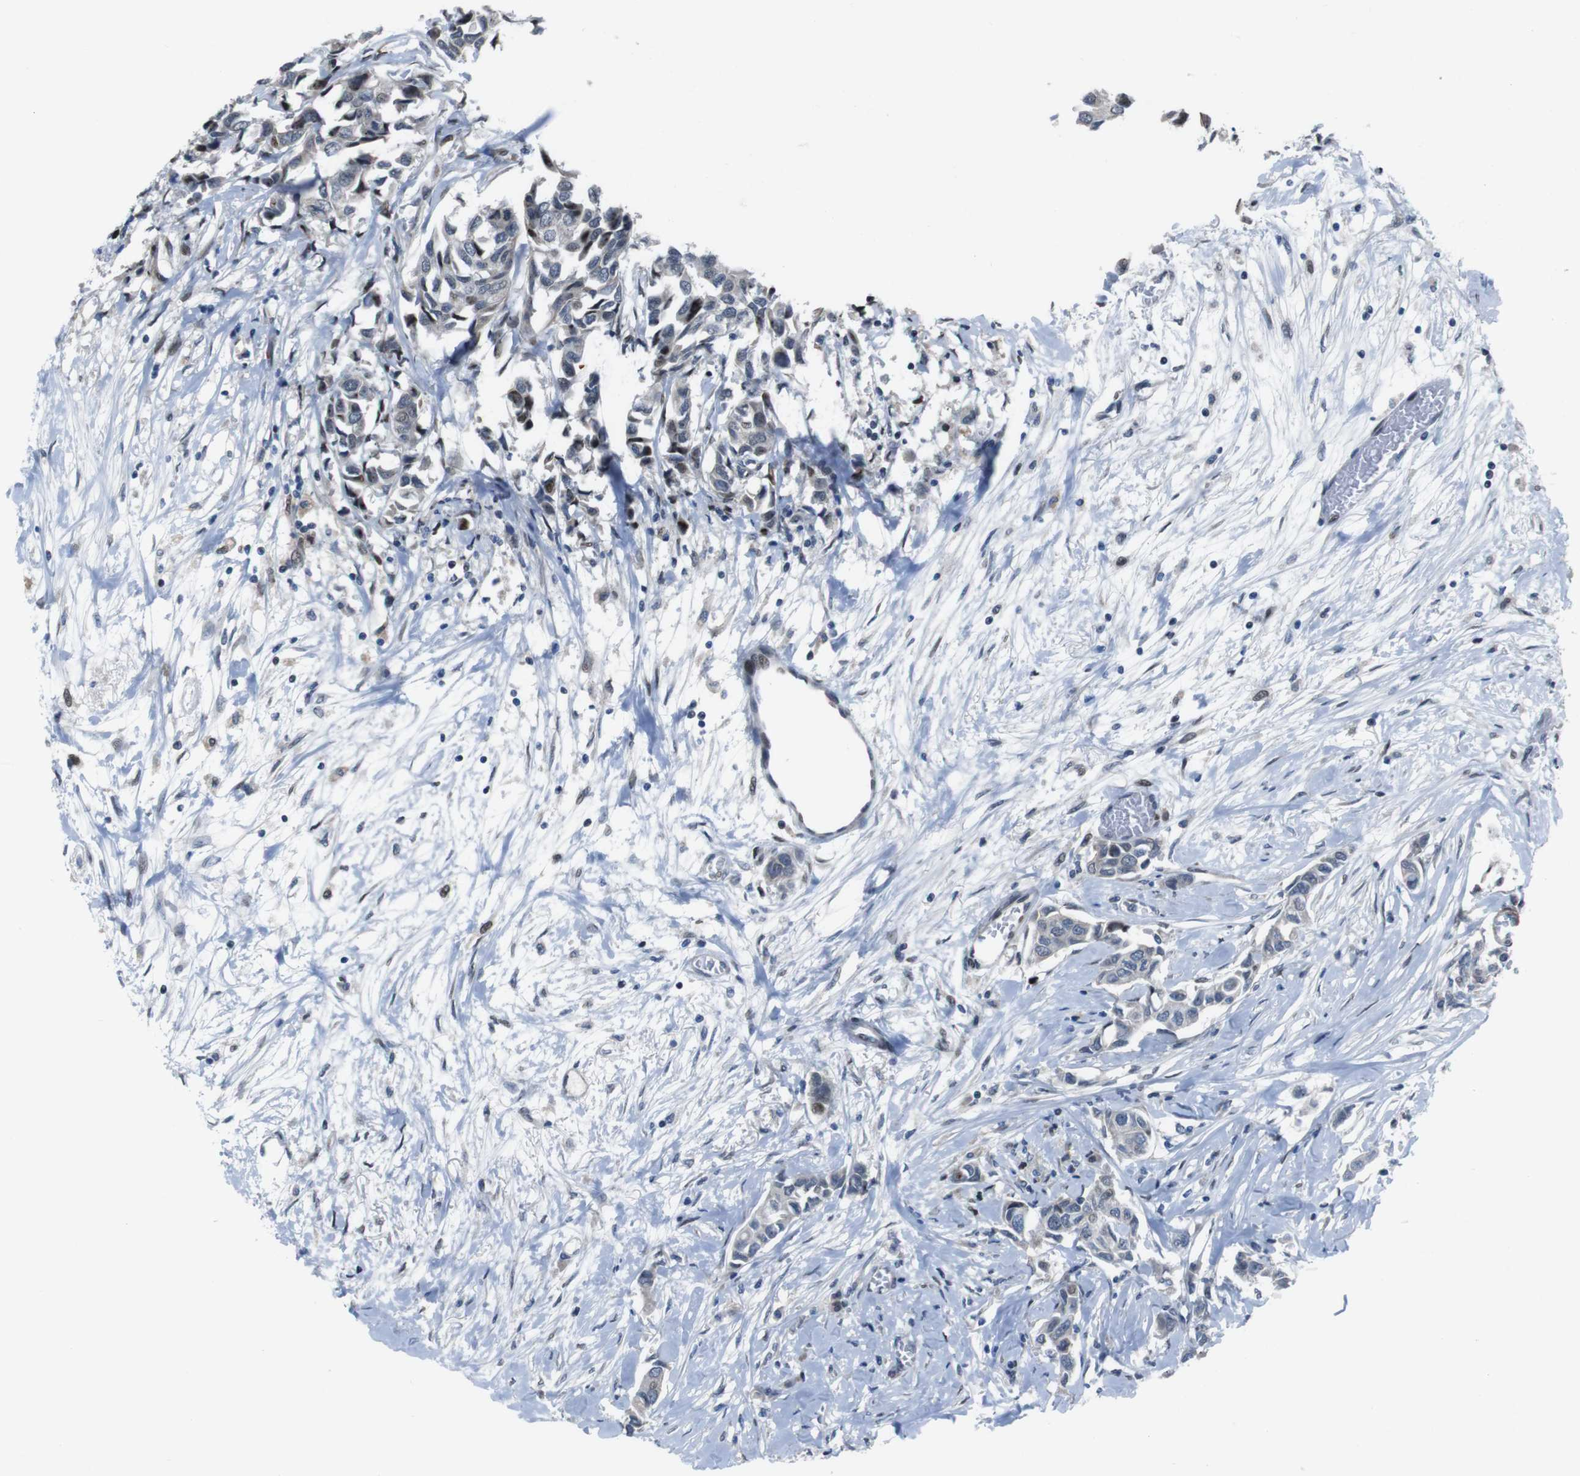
{"staining": {"intensity": "negative", "quantity": "none", "location": "none"}, "tissue": "breast cancer", "cell_type": "Tumor cells", "image_type": "cancer", "snomed": [{"axis": "morphology", "description": "Duct carcinoma"}, {"axis": "topography", "description": "Breast"}], "caption": "Immunohistochemistry micrograph of human breast intraductal carcinoma stained for a protein (brown), which exhibits no staining in tumor cells.", "gene": "PBRM1", "patient": {"sex": "female", "age": 80}}